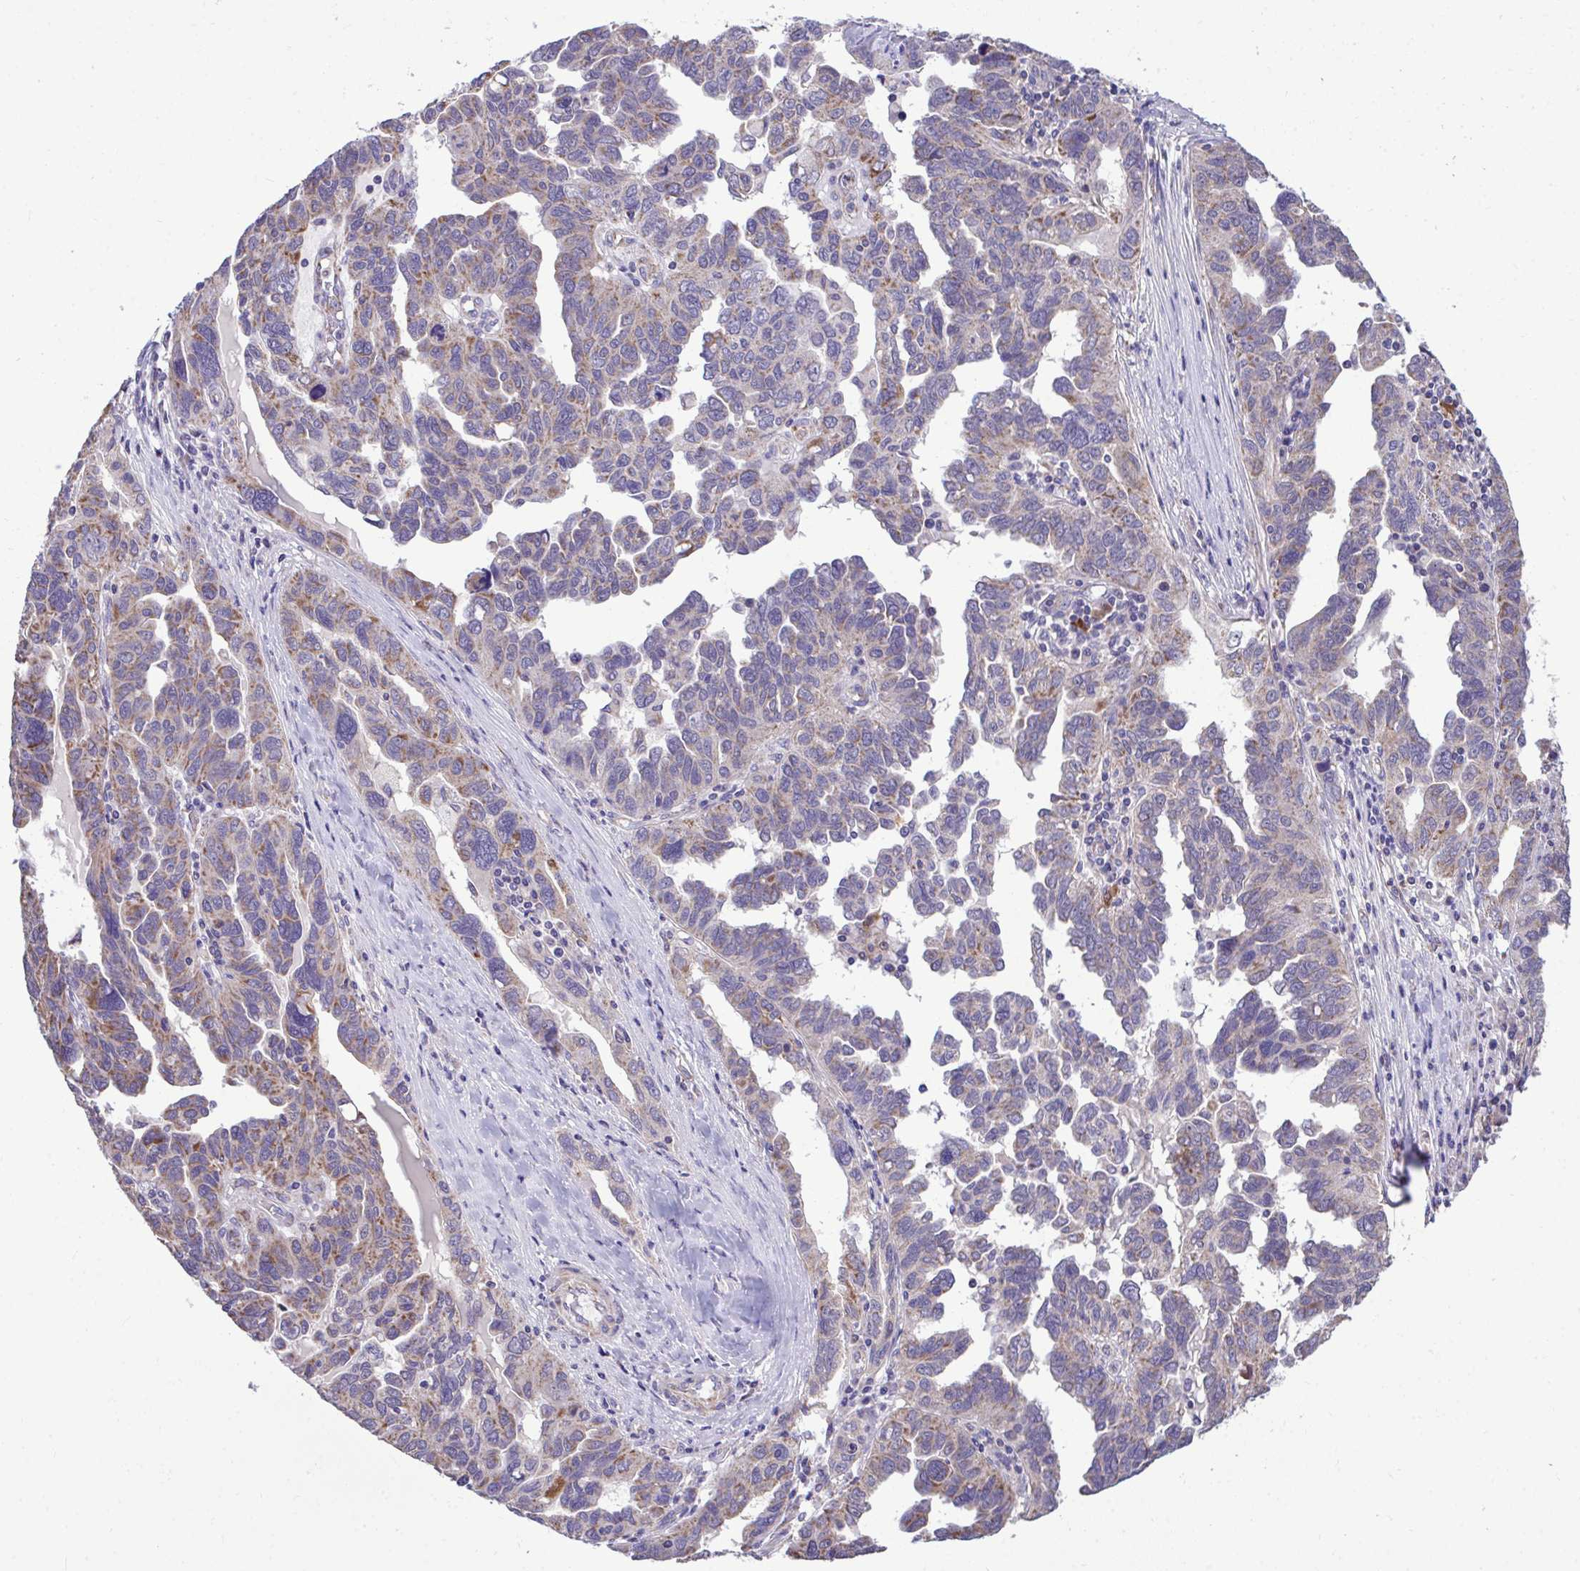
{"staining": {"intensity": "moderate", "quantity": "<25%", "location": "cytoplasmic/membranous"}, "tissue": "ovarian cancer", "cell_type": "Tumor cells", "image_type": "cancer", "snomed": [{"axis": "morphology", "description": "Cystadenocarcinoma, serous, NOS"}, {"axis": "topography", "description": "Ovary"}], "caption": "Immunohistochemical staining of human serous cystadenocarcinoma (ovarian) demonstrates low levels of moderate cytoplasmic/membranous protein expression in about <25% of tumor cells.", "gene": "SARS2", "patient": {"sex": "female", "age": 64}}